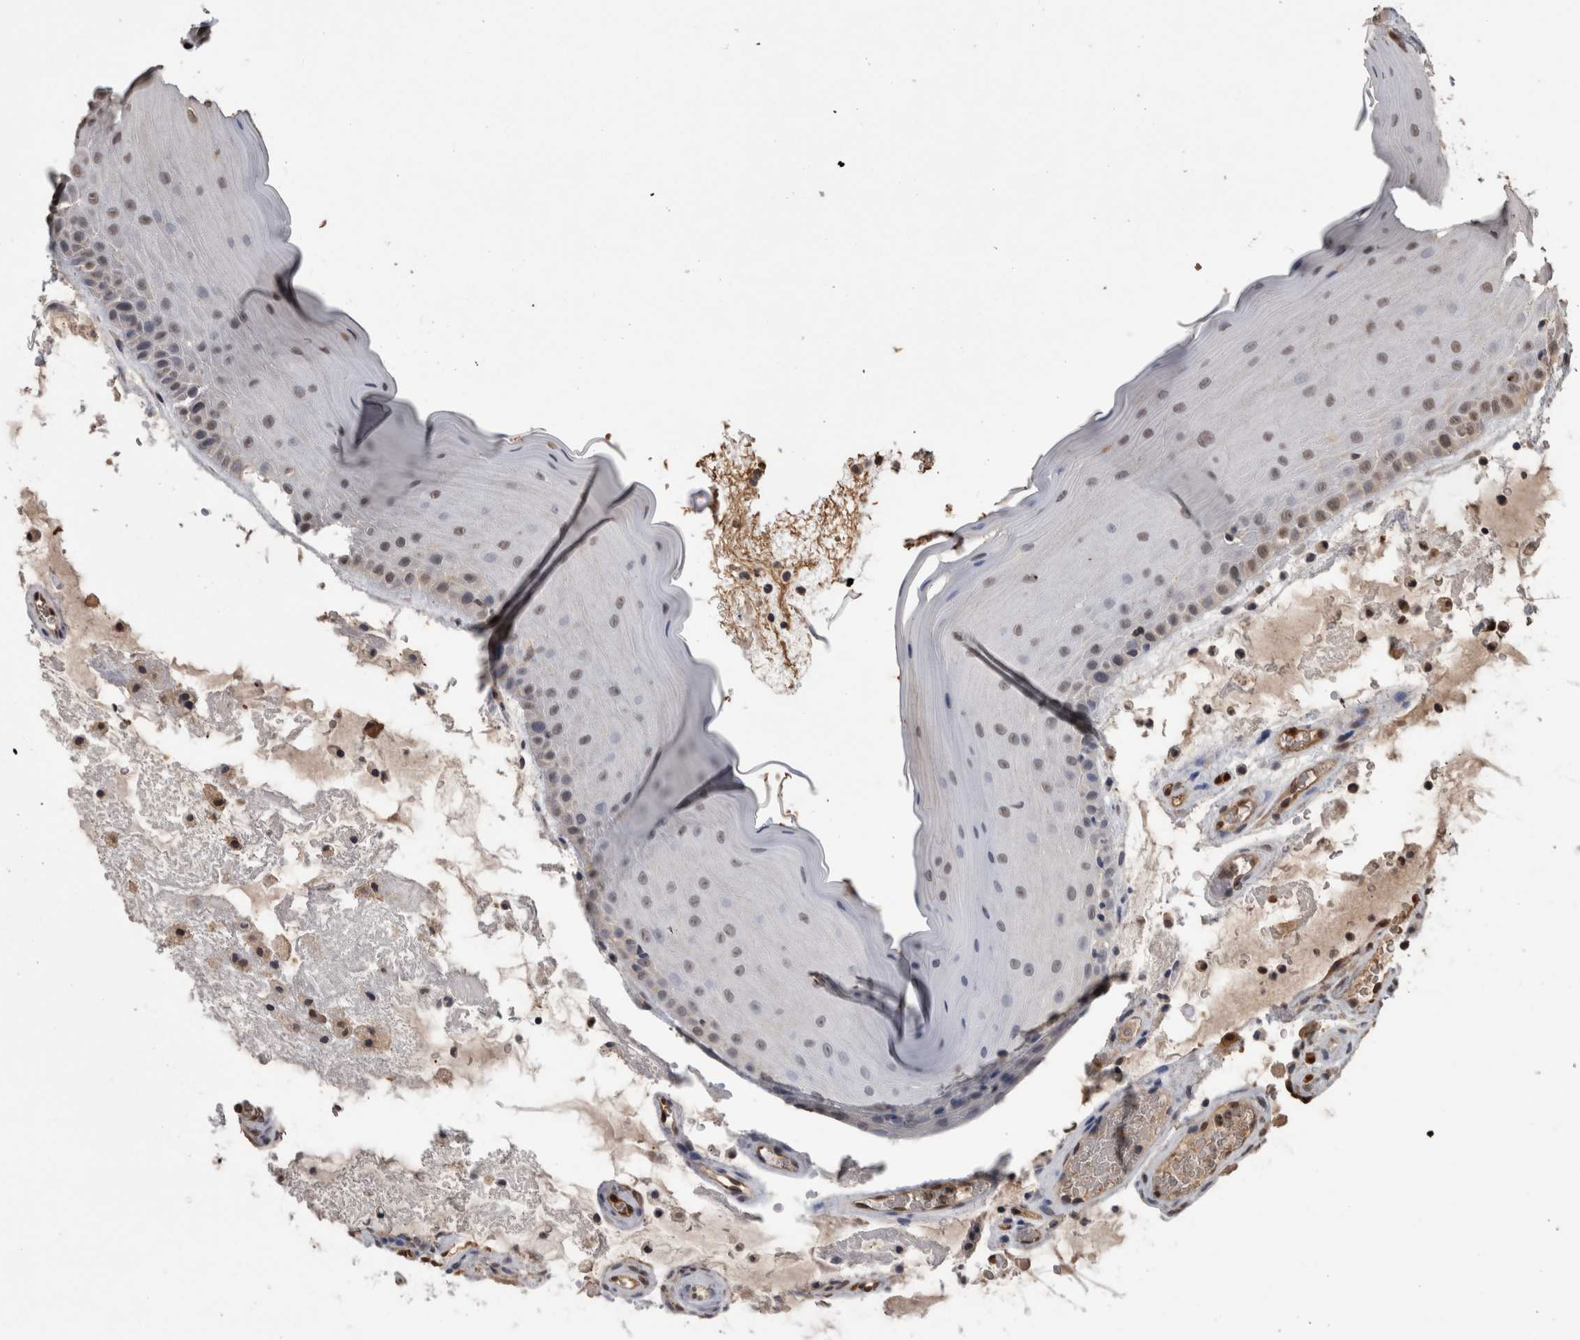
{"staining": {"intensity": "weak", "quantity": "25%-75%", "location": "nuclear"}, "tissue": "oral mucosa", "cell_type": "Squamous epithelial cells", "image_type": "normal", "snomed": [{"axis": "morphology", "description": "Normal tissue, NOS"}, {"axis": "topography", "description": "Oral tissue"}], "caption": "This photomicrograph exhibits immunohistochemistry (IHC) staining of normal oral mucosa, with low weak nuclear expression in about 25%-75% of squamous epithelial cells.", "gene": "LXN", "patient": {"sex": "male", "age": 13}}